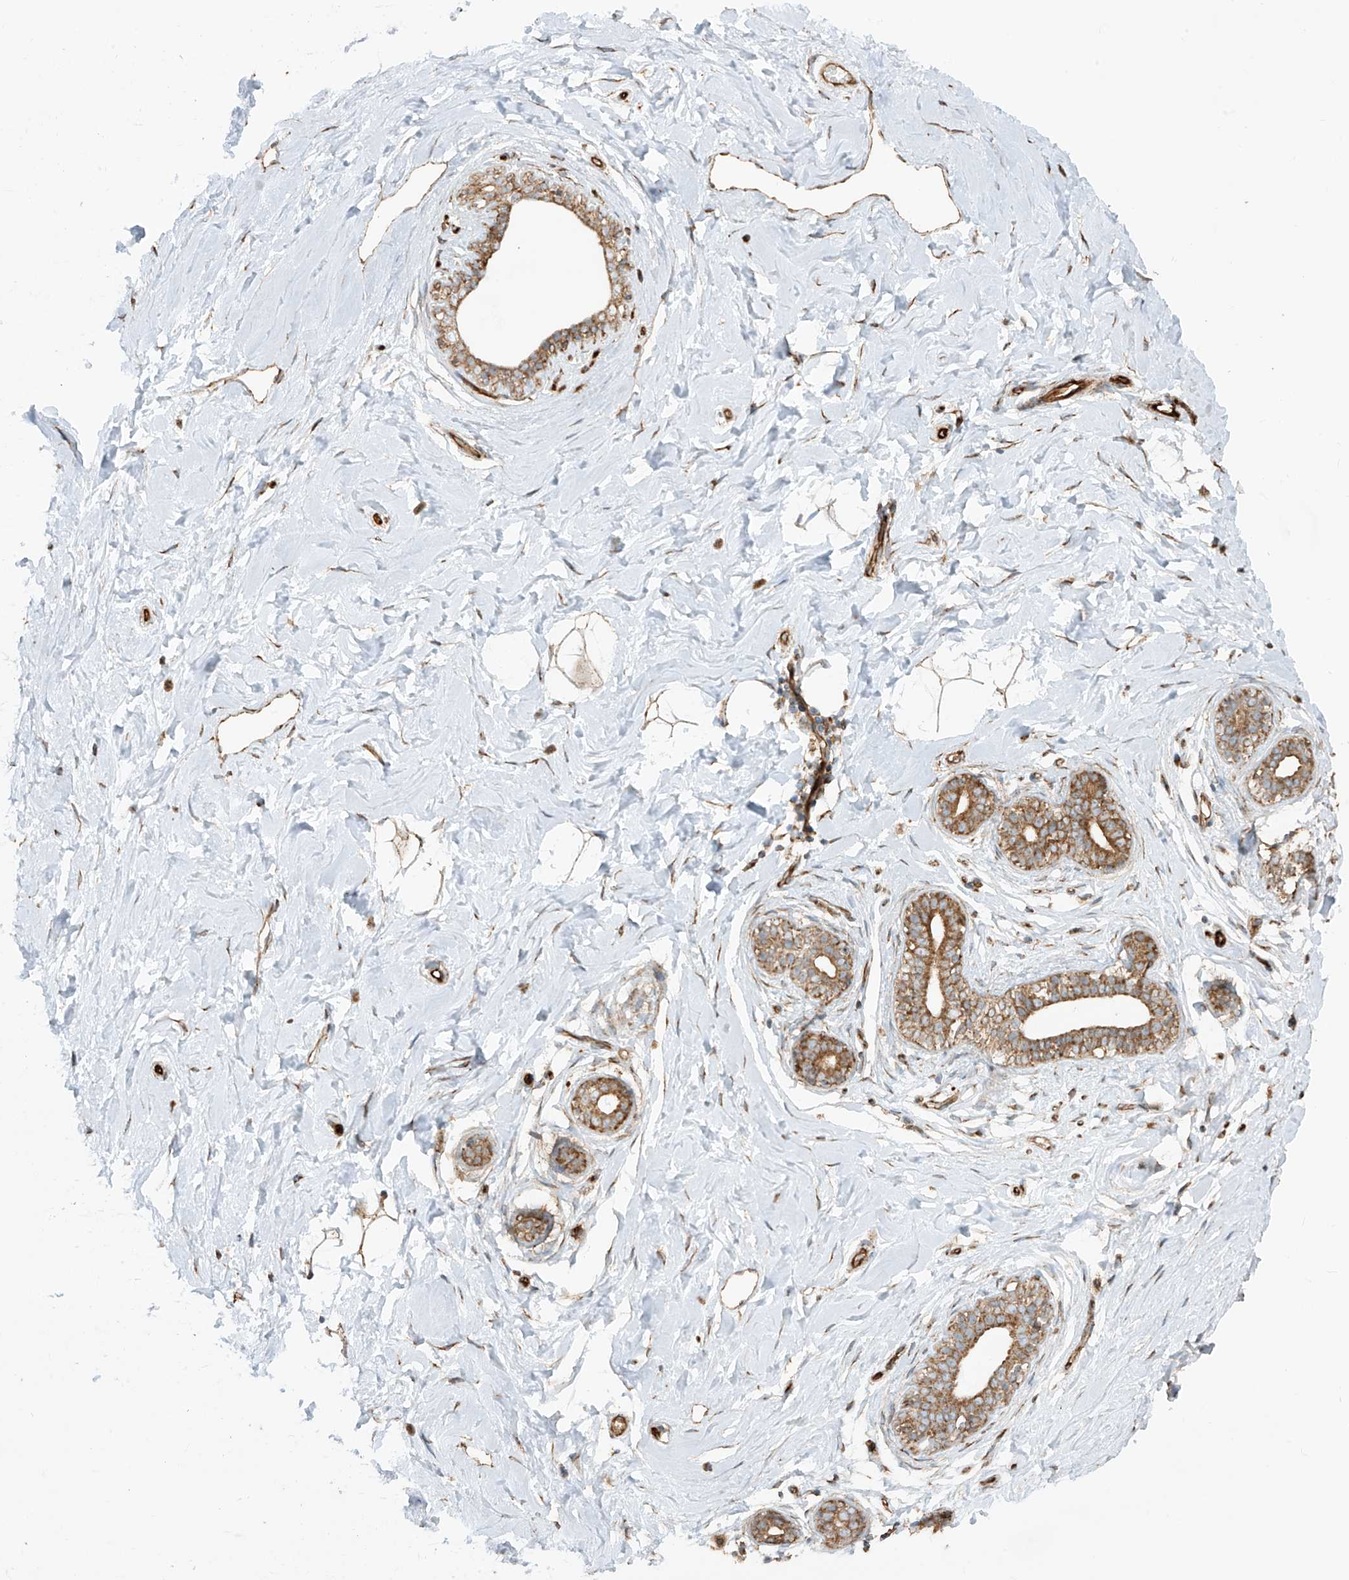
{"staining": {"intensity": "moderate", "quantity": ">75%", "location": "cytoplasmic/membranous"}, "tissue": "breast", "cell_type": "Adipocytes", "image_type": "normal", "snomed": [{"axis": "morphology", "description": "Normal tissue, NOS"}, {"axis": "morphology", "description": "Adenoma, NOS"}, {"axis": "topography", "description": "Breast"}], "caption": "A brown stain labels moderate cytoplasmic/membranous staining of a protein in adipocytes of benign human breast. Using DAB (3,3'-diaminobenzidine) (brown) and hematoxylin (blue) stains, captured at high magnification using brightfield microscopy.", "gene": "EIF5B", "patient": {"sex": "female", "age": 23}}